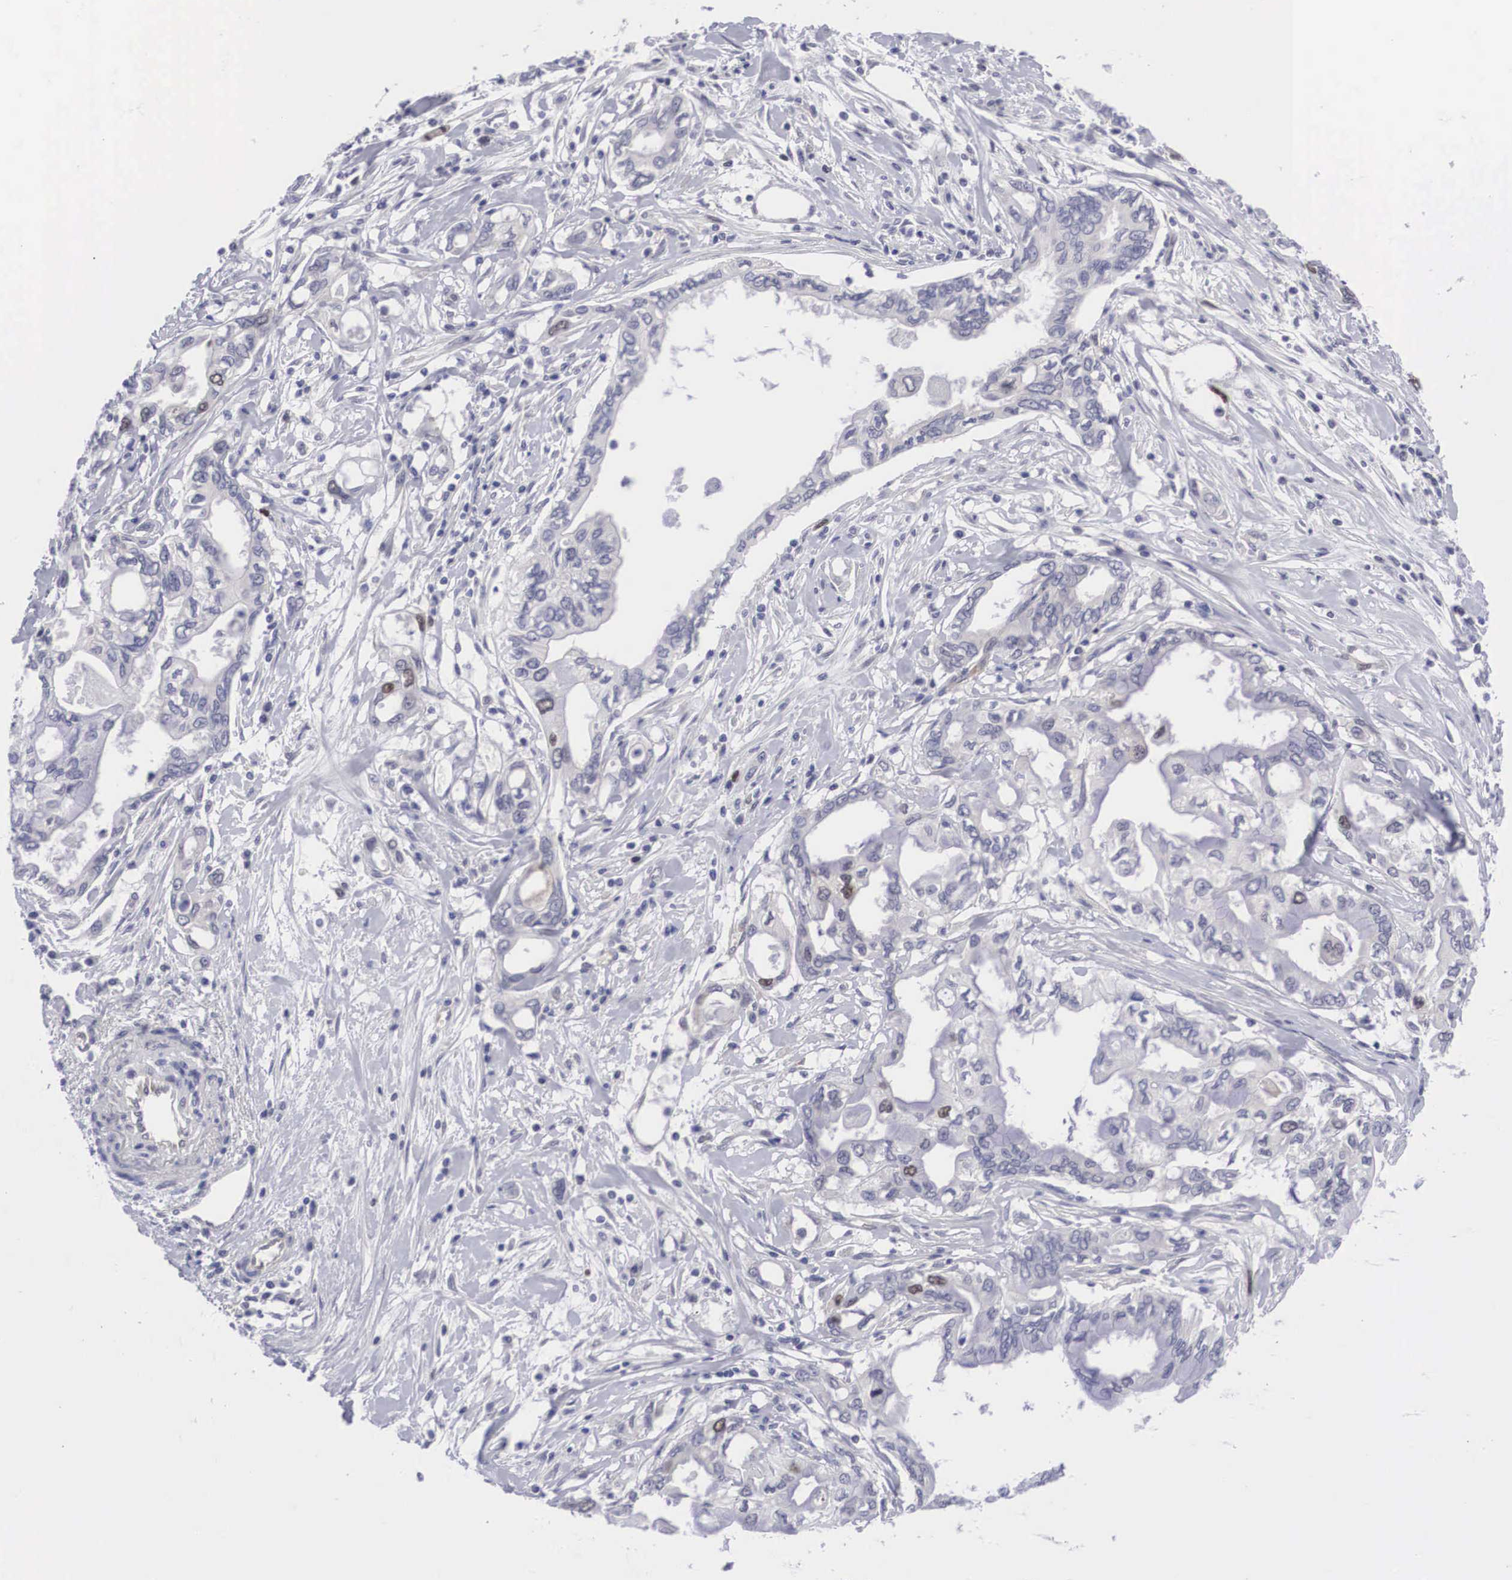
{"staining": {"intensity": "negative", "quantity": "none", "location": "none"}, "tissue": "pancreatic cancer", "cell_type": "Tumor cells", "image_type": "cancer", "snomed": [{"axis": "morphology", "description": "Adenocarcinoma, NOS"}, {"axis": "topography", "description": "Pancreas"}], "caption": "This is an IHC histopathology image of pancreatic adenocarcinoma. There is no expression in tumor cells.", "gene": "MAST4", "patient": {"sex": "female", "age": 57}}